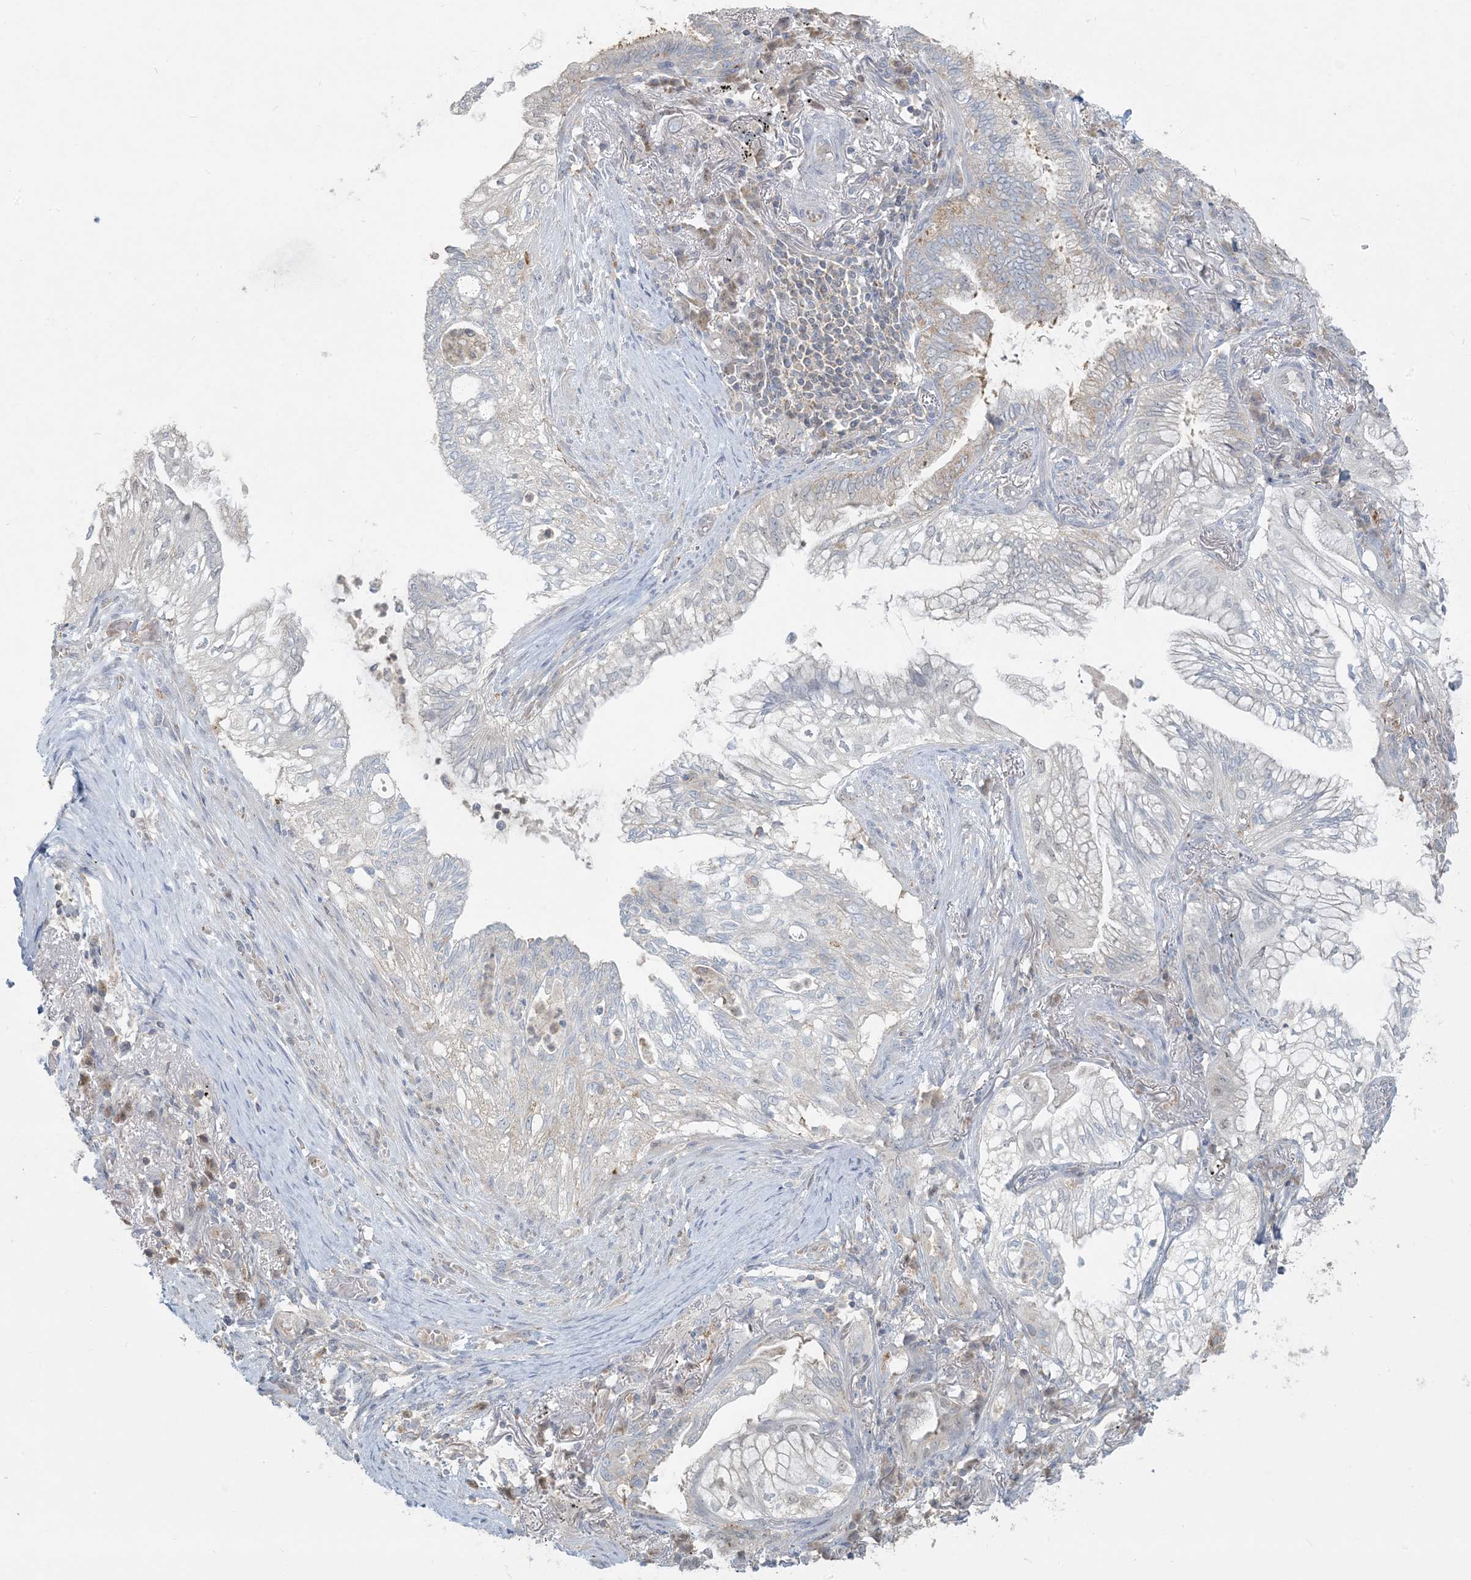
{"staining": {"intensity": "negative", "quantity": "none", "location": "none"}, "tissue": "lung cancer", "cell_type": "Tumor cells", "image_type": "cancer", "snomed": [{"axis": "morphology", "description": "Adenocarcinoma, NOS"}, {"axis": "topography", "description": "Lung"}], "caption": "Immunohistochemistry image of neoplastic tissue: lung adenocarcinoma stained with DAB shows no significant protein expression in tumor cells.", "gene": "HACL1", "patient": {"sex": "female", "age": 70}}